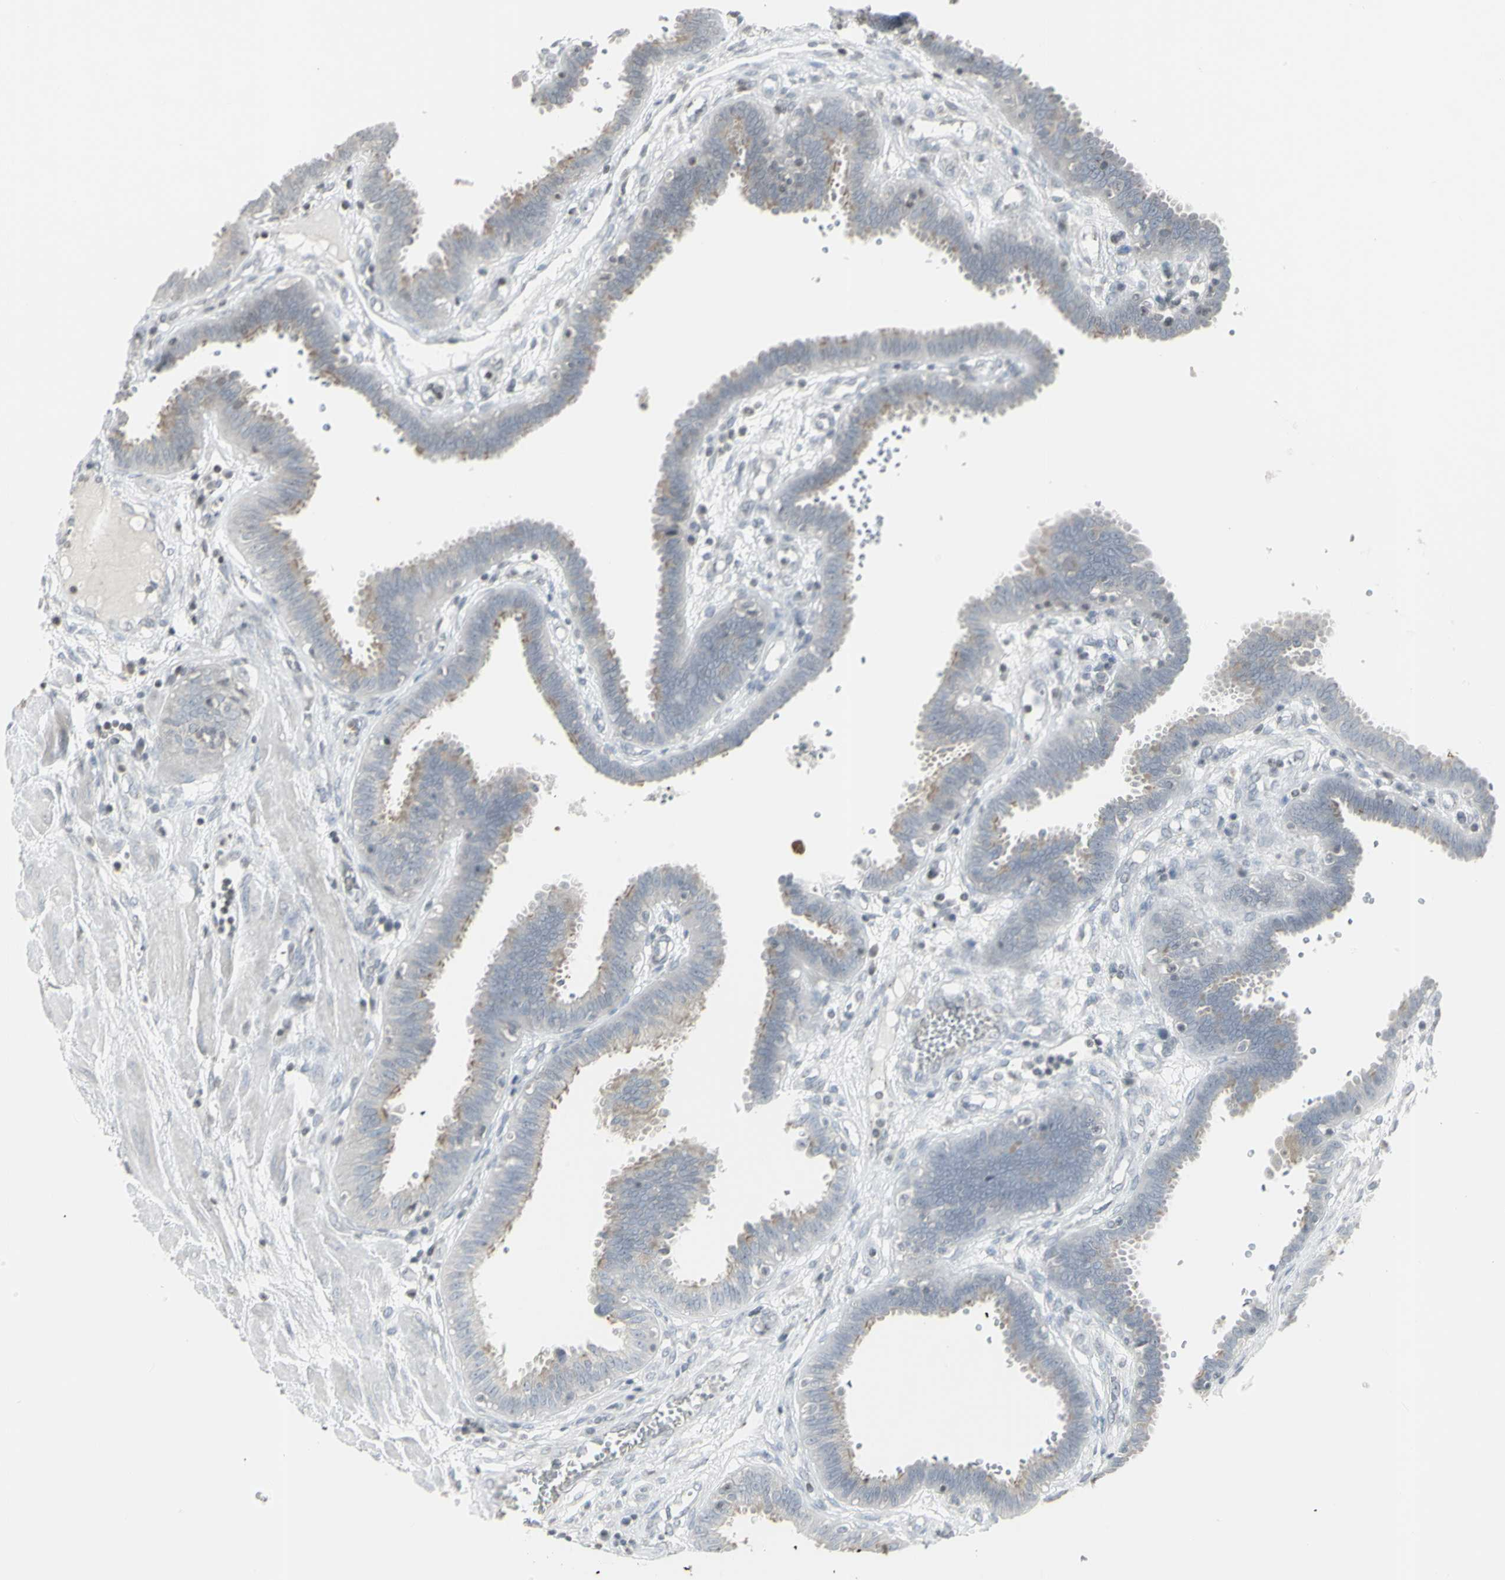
{"staining": {"intensity": "weak", "quantity": "25%-75%", "location": "cytoplasmic/membranous"}, "tissue": "fallopian tube", "cell_type": "Glandular cells", "image_type": "normal", "snomed": [{"axis": "morphology", "description": "Normal tissue, NOS"}, {"axis": "topography", "description": "Fallopian tube"}], "caption": "Benign fallopian tube displays weak cytoplasmic/membranous expression in about 25%-75% of glandular cells The staining is performed using DAB brown chromogen to label protein expression. The nuclei are counter-stained blue using hematoxylin..", "gene": "MUC5AC", "patient": {"sex": "female", "age": 32}}